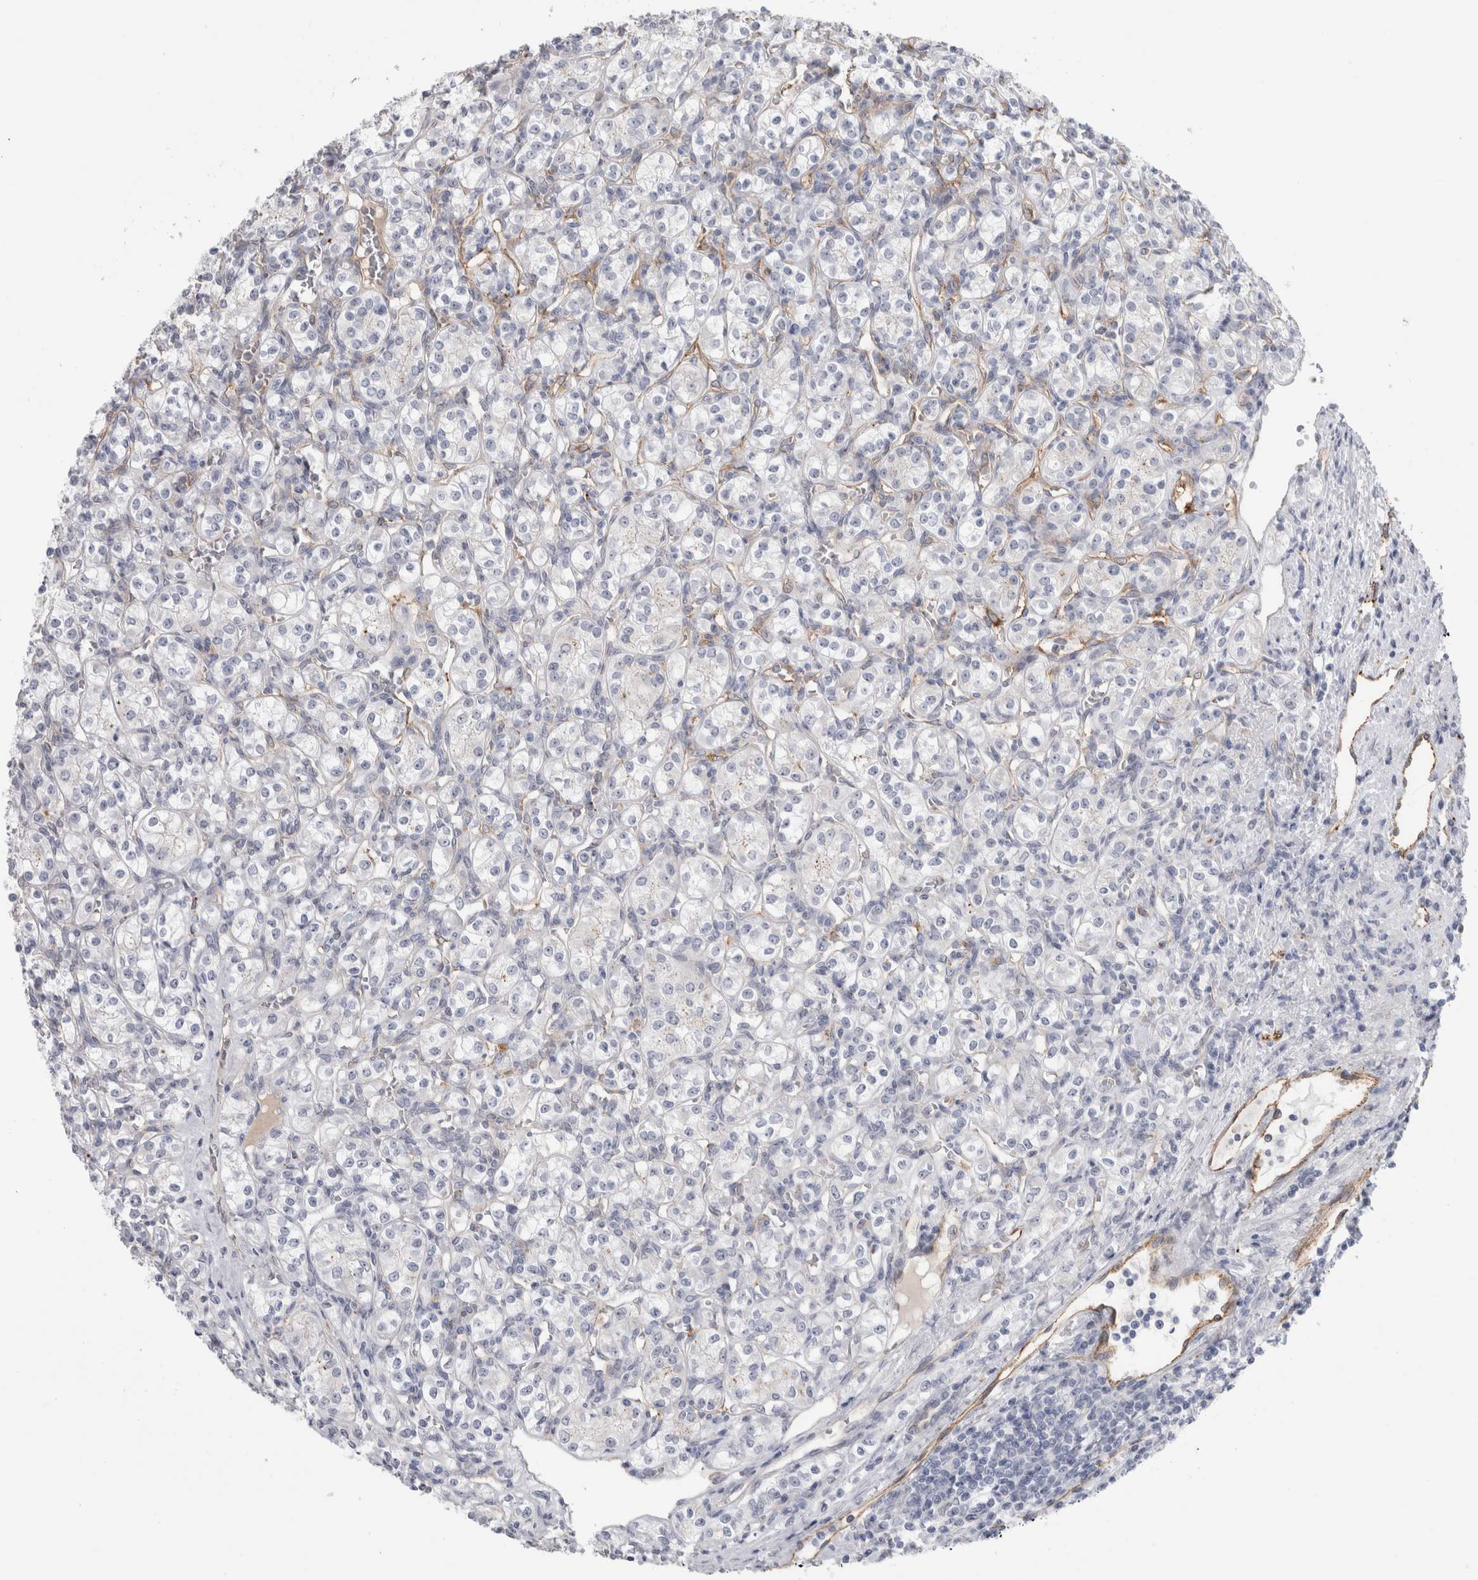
{"staining": {"intensity": "negative", "quantity": "none", "location": "none"}, "tissue": "renal cancer", "cell_type": "Tumor cells", "image_type": "cancer", "snomed": [{"axis": "morphology", "description": "Adenocarcinoma, NOS"}, {"axis": "topography", "description": "Kidney"}], "caption": "High power microscopy histopathology image of an immunohistochemistry micrograph of renal cancer, revealing no significant staining in tumor cells.", "gene": "ANKMY1", "patient": {"sex": "male", "age": 77}}